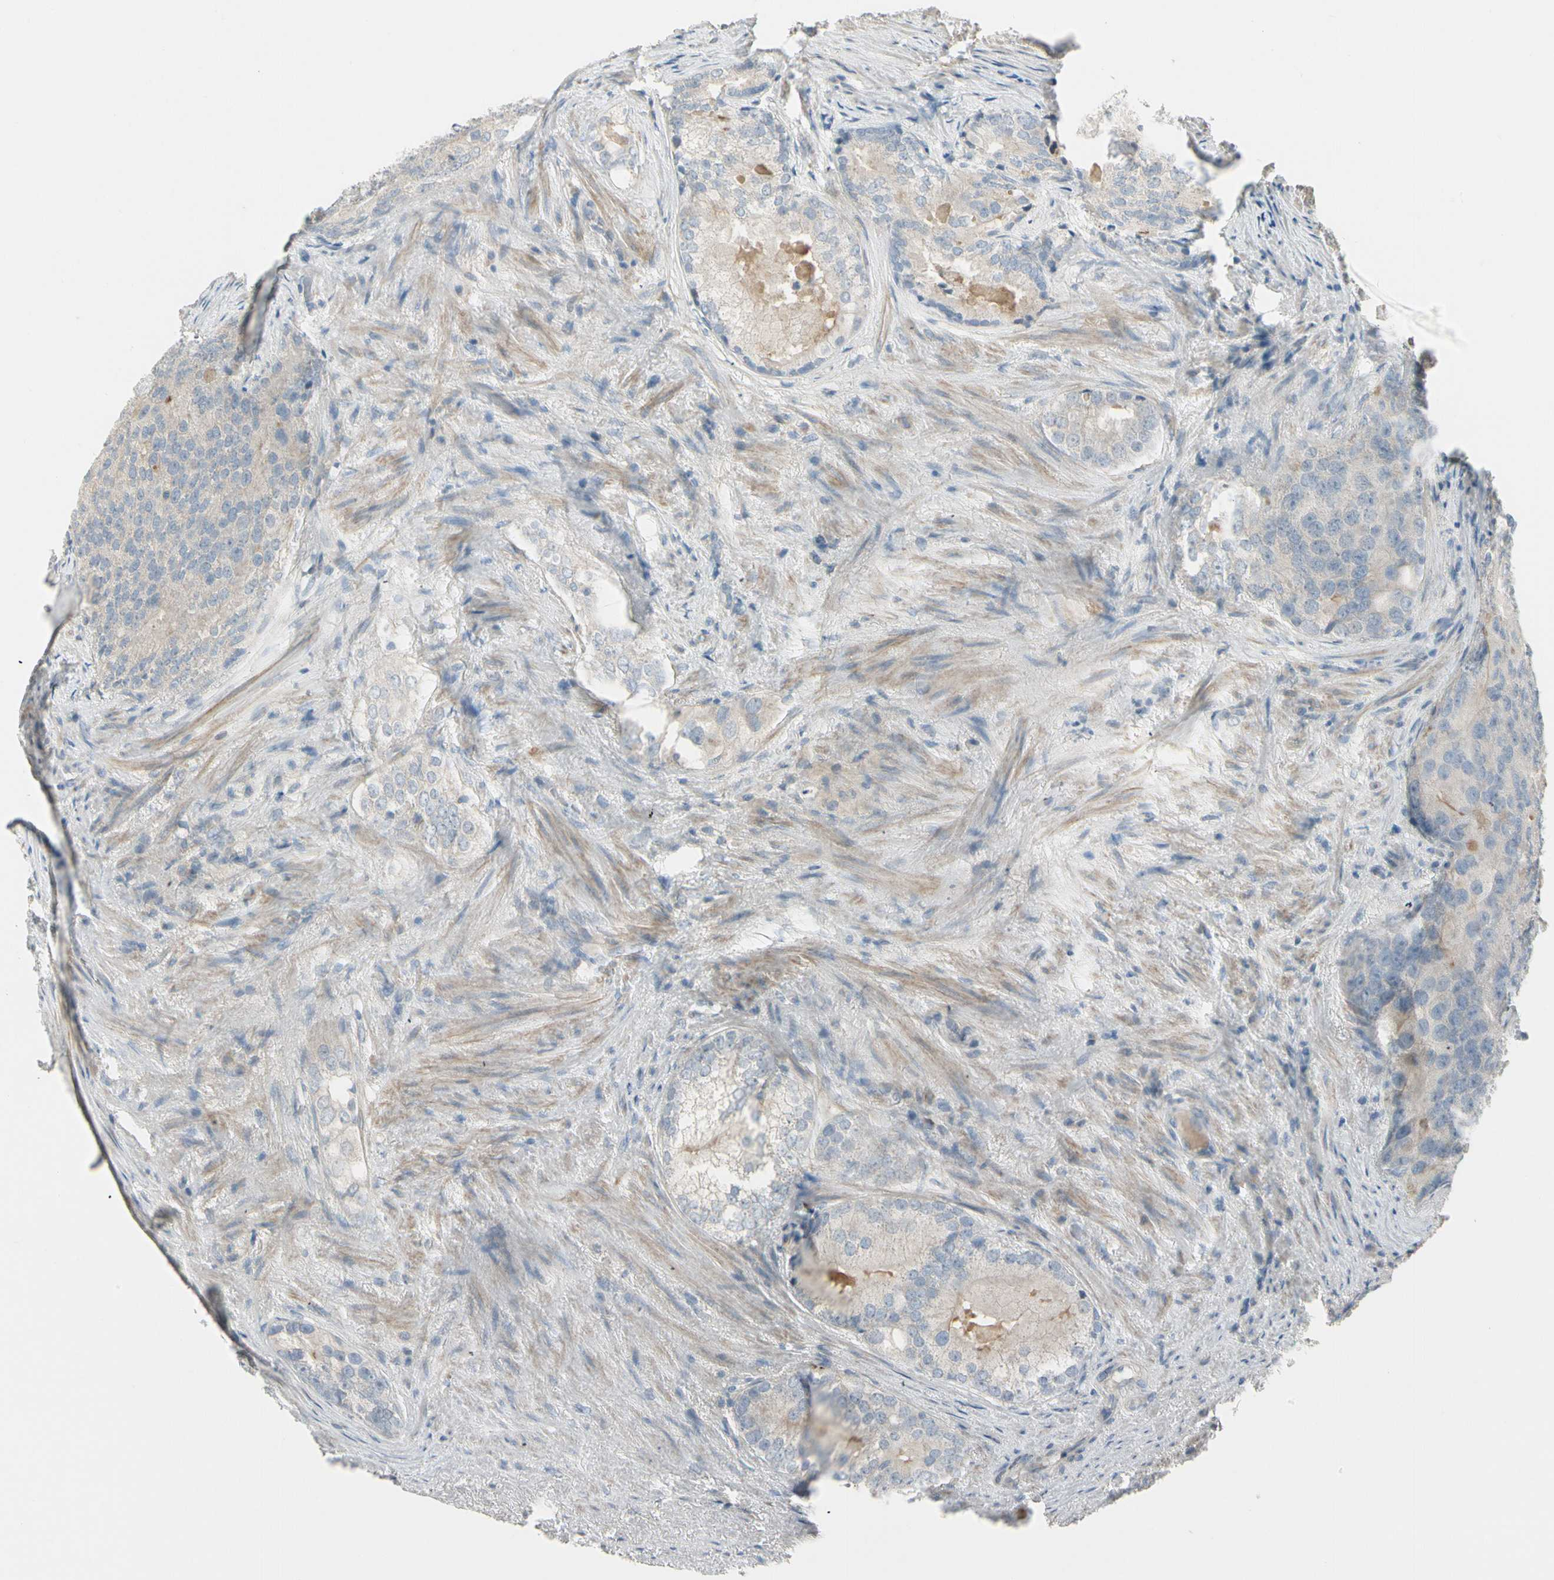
{"staining": {"intensity": "negative", "quantity": "none", "location": "none"}, "tissue": "prostate cancer", "cell_type": "Tumor cells", "image_type": "cancer", "snomed": [{"axis": "morphology", "description": "Adenocarcinoma, High grade"}, {"axis": "topography", "description": "Prostate"}], "caption": "Photomicrograph shows no protein positivity in tumor cells of prostate cancer (adenocarcinoma (high-grade)) tissue.", "gene": "CYP2E1", "patient": {"sex": "male", "age": 66}}